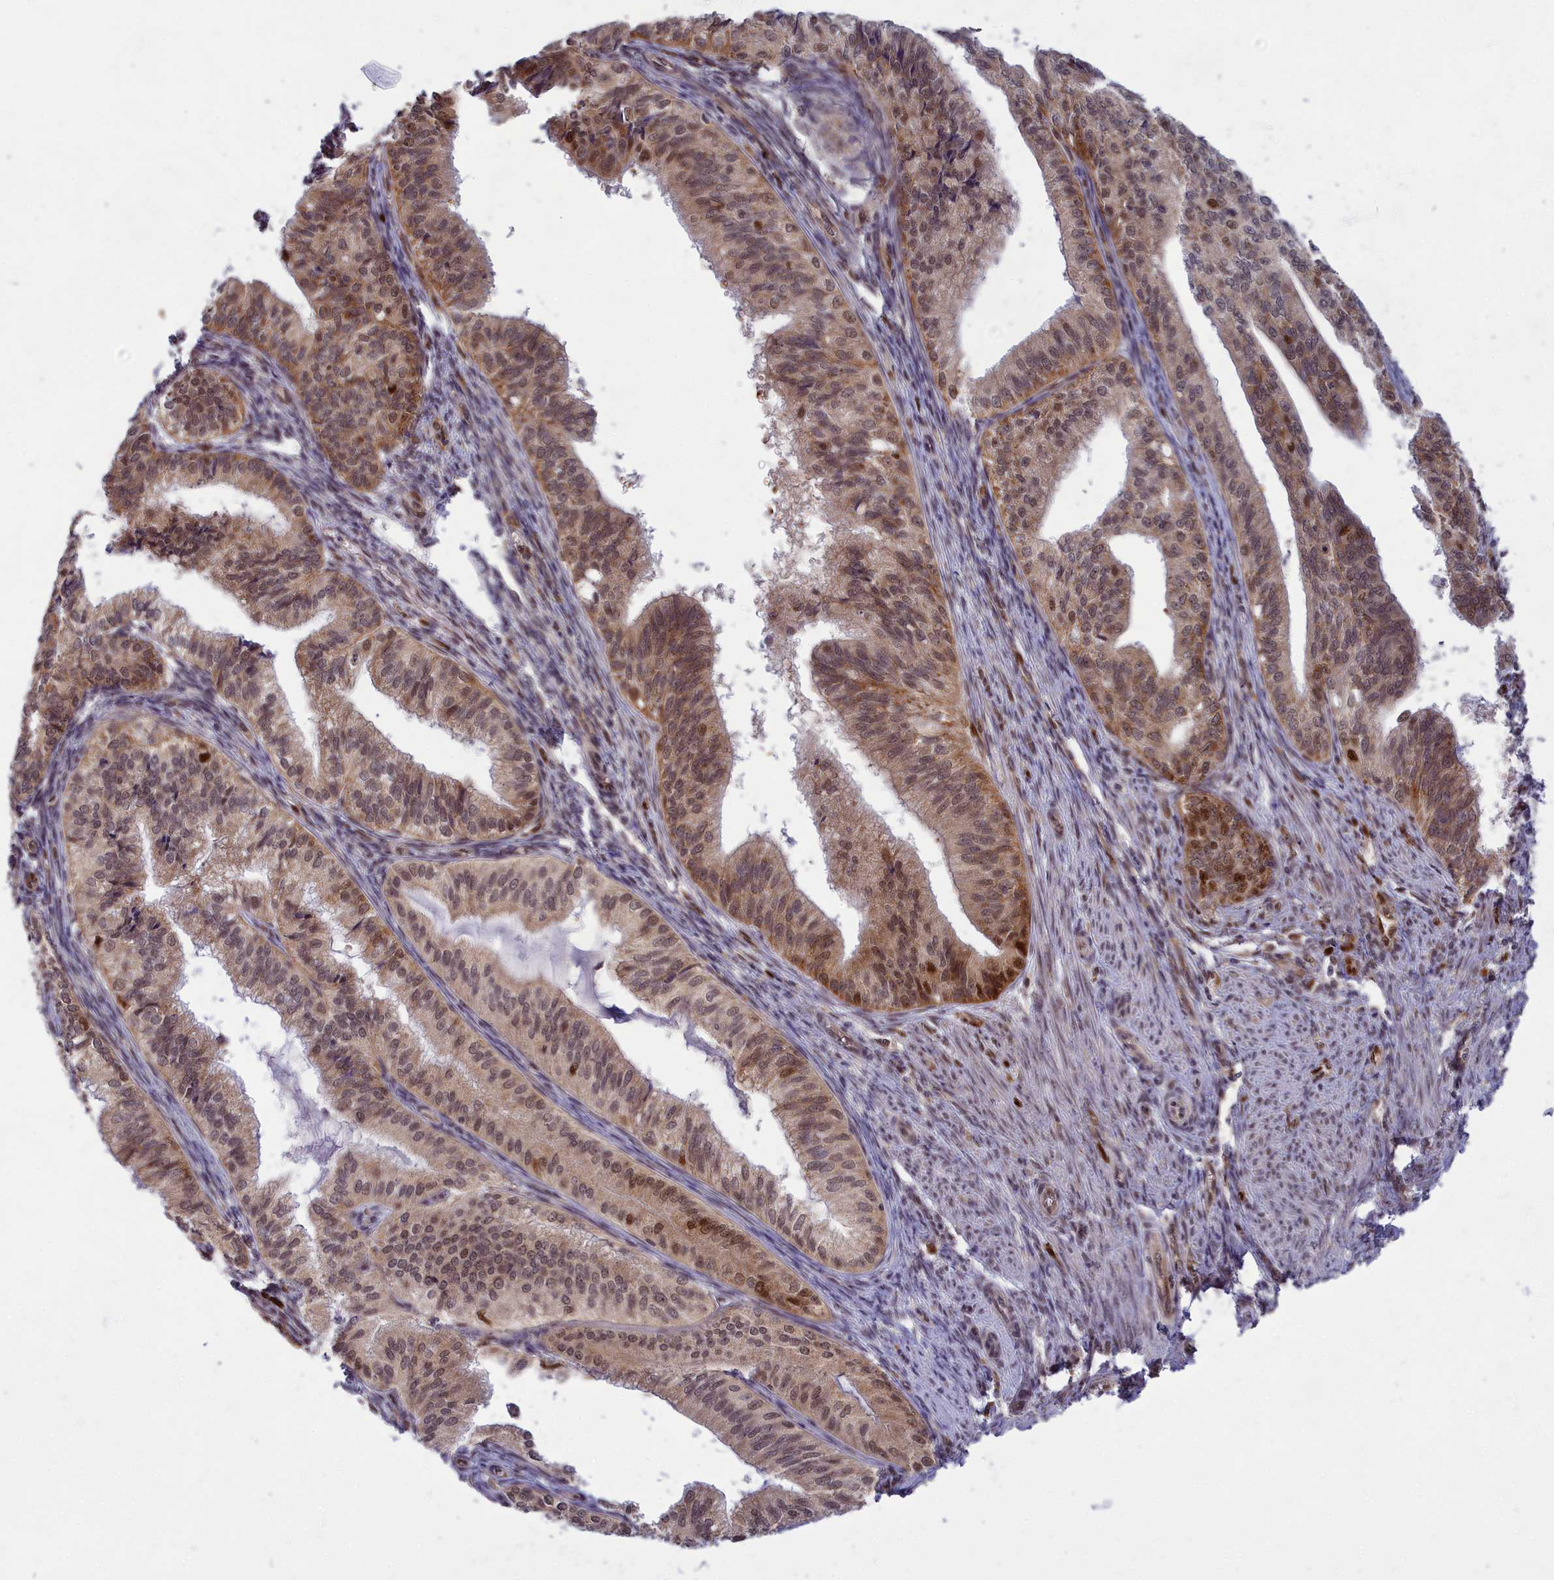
{"staining": {"intensity": "moderate", "quantity": ">75%", "location": "cytoplasmic/membranous,nuclear"}, "tissue": "endometrial cancer", "cell_type": "Tumor cells", "image_type": "cancer", "snomed": [{"axis": "morphology", "description": "Adenocarcinoma, NOS"}, {"axis": "topography", "description": "Endometrium"}], "caption": "This is an image of immunohistochemistry staining of adenocarcinoma (endometrial), which shows moderate staining in the cytoplasmic/membranous and nuclear of tumor cells.", "gene": "EARS2", "patient": {"sex": "female", "age": 50}}